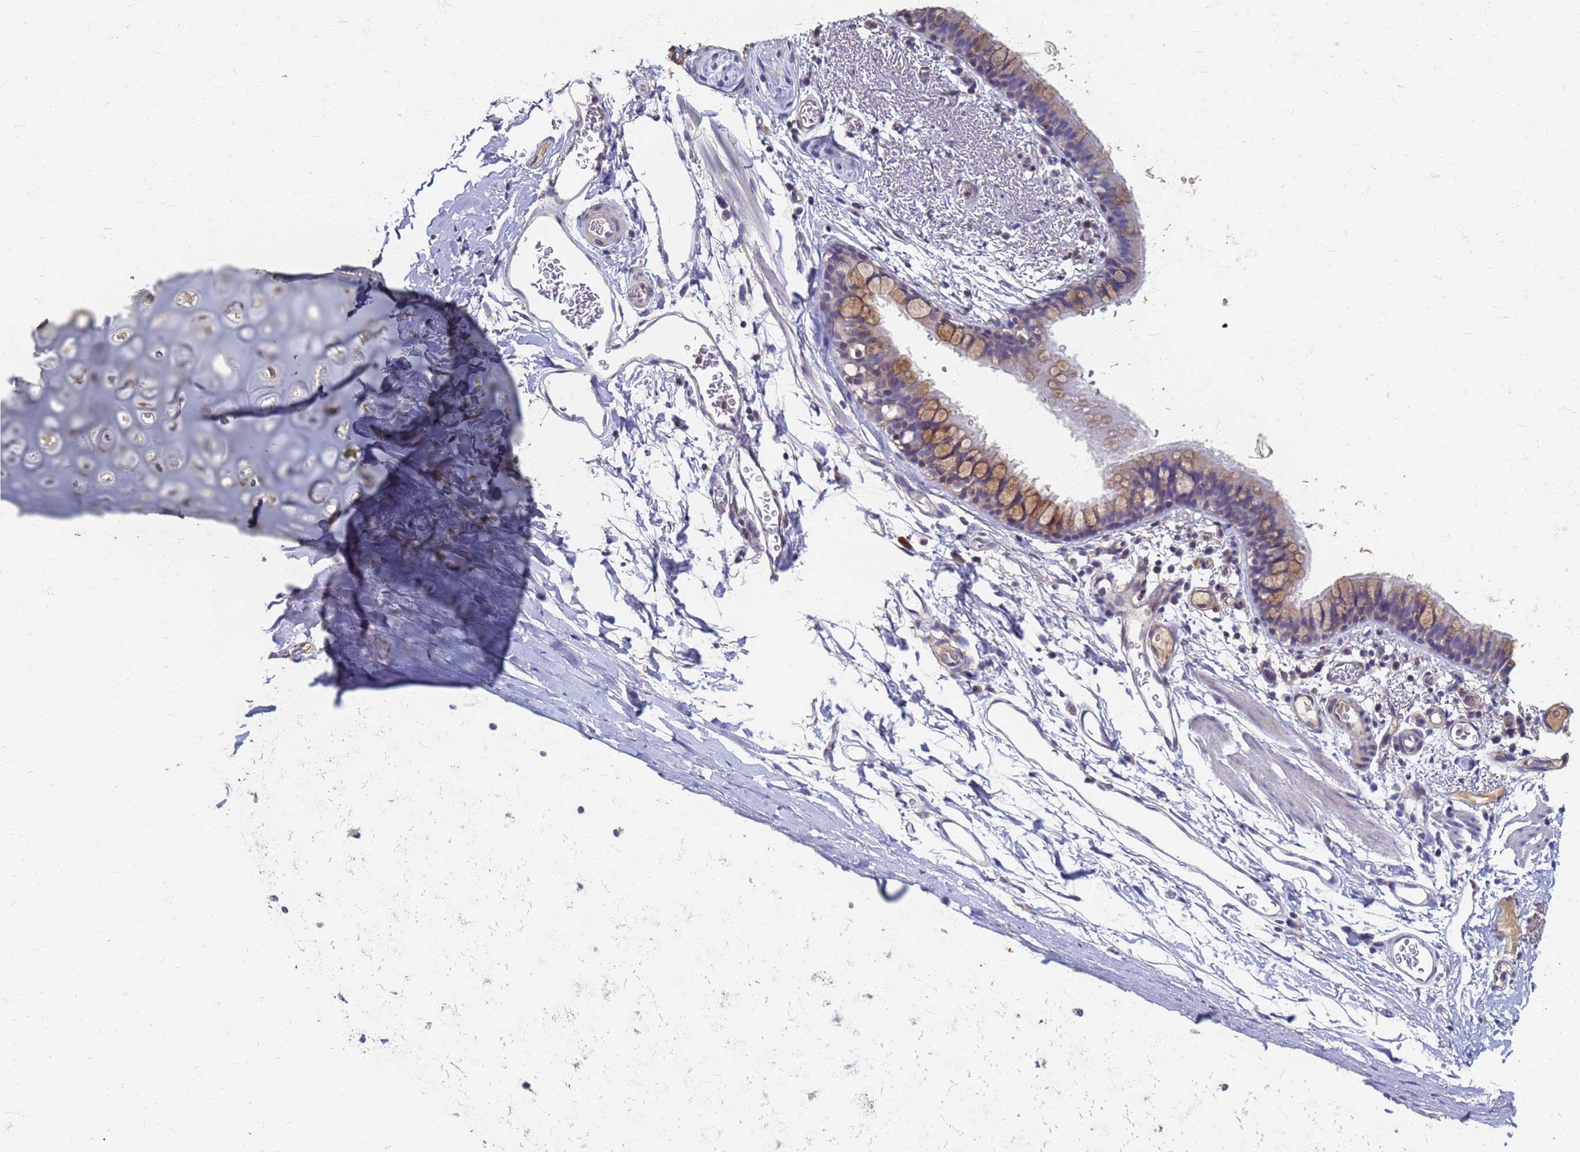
{"staining": {"intensity": "moderate", "quantity": "25%-75%", "location": "cytoplasmic/membranous"}, "tissue": "bronchus", "cell_type": "Respiratory epithelial cells", "image_type": "normal", "snomed": [{"axis": "morphology", "description": "Normal tissue, NOS"}, {"axis": "topography", "description": "Cartilage tissue"}, {"axis": "topography", "description": "Bronchus"}], "caption": "Respiratory epithelial cells exhibit medium levels of moderate cytoplasmic/membranous expression in about 25%-75% of cells in normal bronchus.", "gene": "KRCC1", "patient": {"sex": "female", "age": 36}}